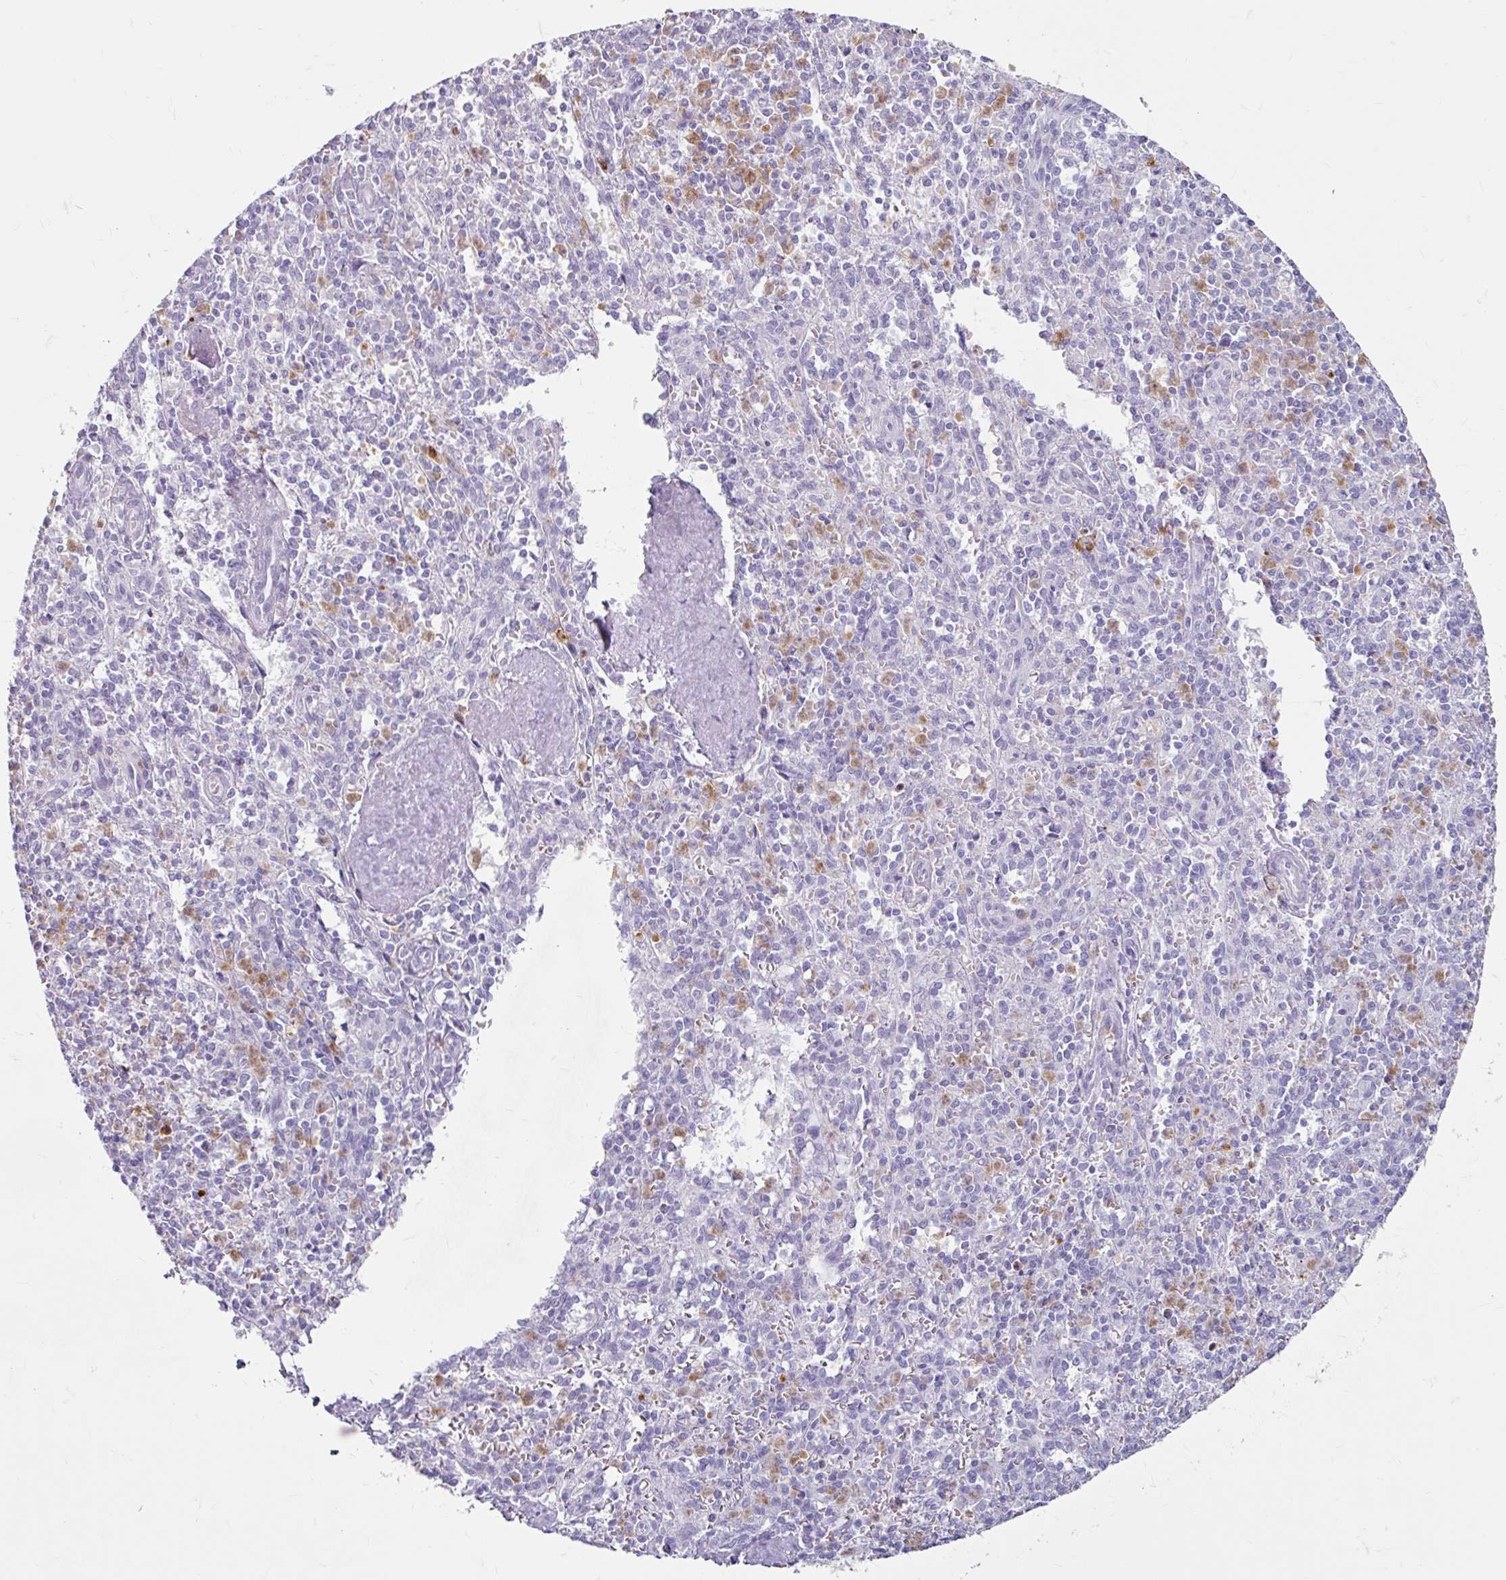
{"staining": {"intensity": "strong", "quantity": "<25%", "location": "cytoplasmic/membranous"}, "tissue": "spleen", "cell_type": "Cells in red pulp", "image_type": "normal", "snomed": [{"axis": "morphology", "description": "Normal tissue, NOS"}, {"axis": "topography", "description": "Spleen"}], "caption": "Human spleen stained with a protein marker displays strong staining in cells in red pulp.", "gene": "ANKRD1", "patient": {"sex": "female", "age": 70}}